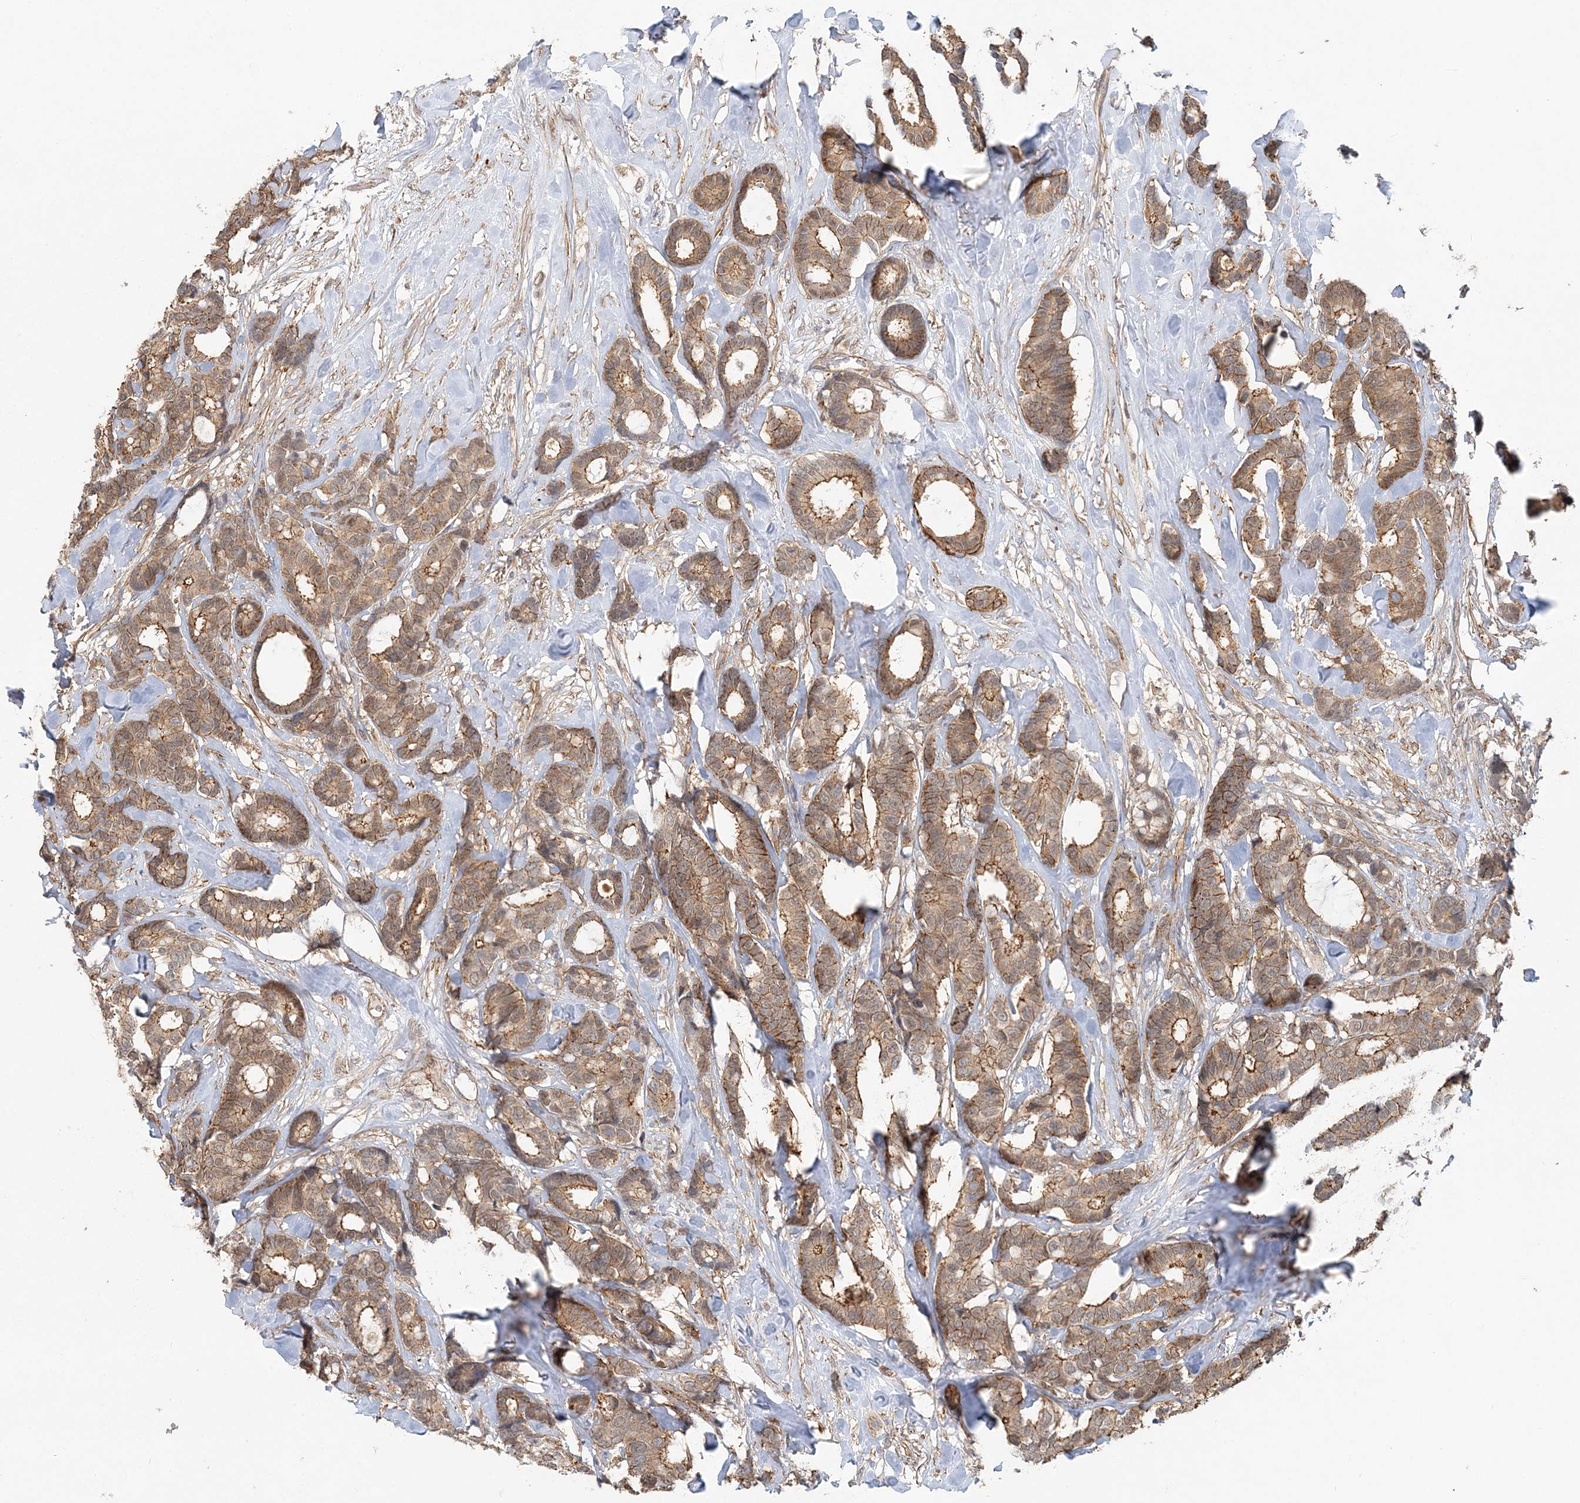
{"staining": {"intensity": "weak", "quantity": ">75%", "location": "cytoplasmic/membranous"}, "tissue": "breast cancer", "cell_type": "Tumor cells", "image_type": "cancer", "snomed": [{"axis": "morphology", "description": "Duct carcinoma"}, {"axis": "topography", "description": "Breast"}], "caption": "DAB (3,3'-diaminobenzidine) immunohistochemical staining of invasive ductal carcinoma (breast) shows weak cytoplasmic/membranous protein expression in approximately >75% of tumor cells. (Brightfield microscopy of DAB IHC at high magnification).", "gene": "MAT2B", "patient": {"sex": "female", "age": 87}}